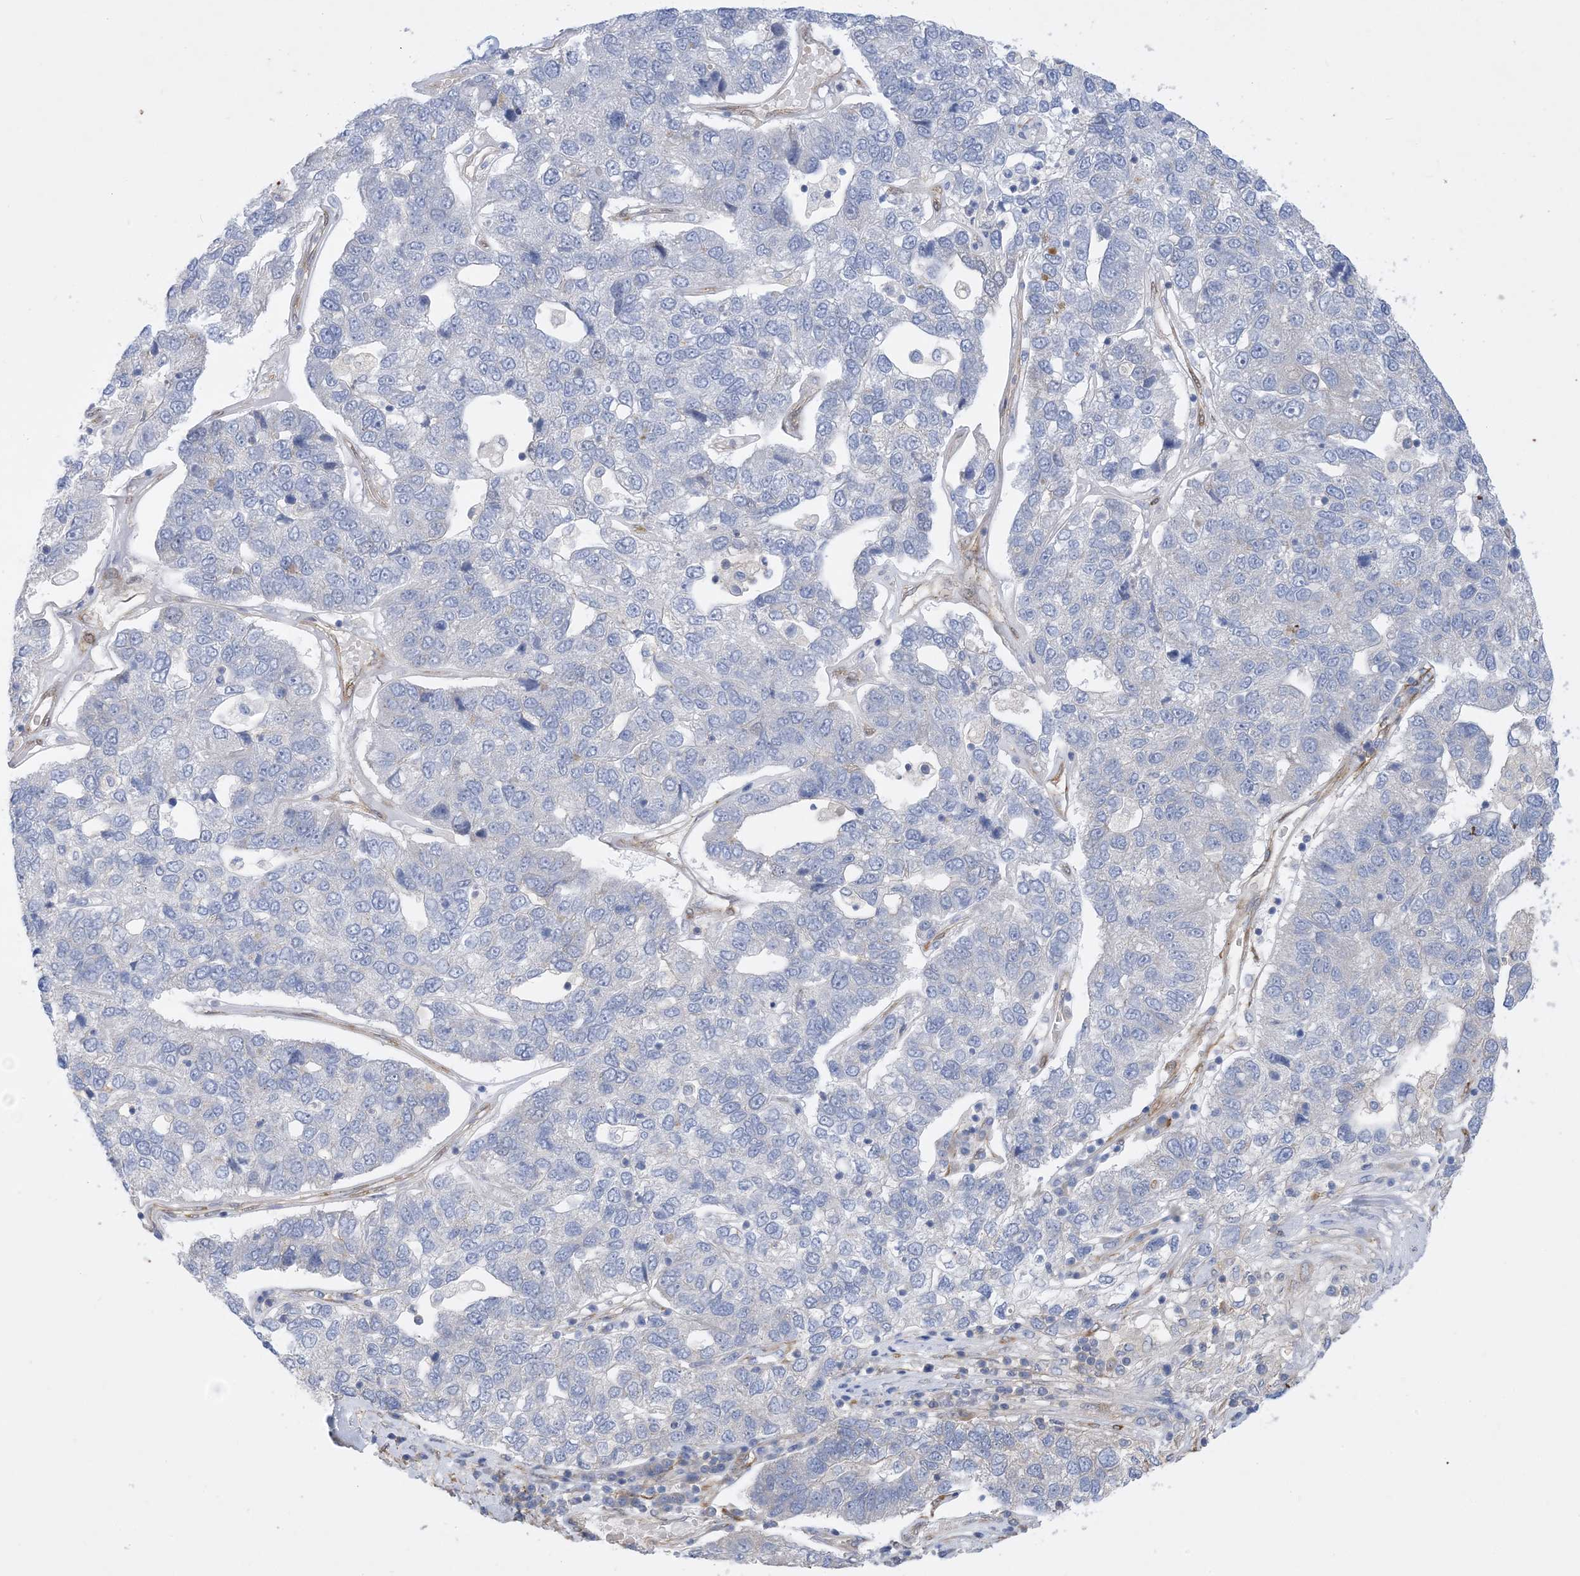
{"staining": {"intensity": "negative", "quantity": "none", "location": "none"}, "tissue": "pancreatic cancer", "cell_type": "Tumor cells", "image_type": "cancer", "snomed": [{"axis": "morphology", "description": "Adenocarcinoma, NOS"}, {"axis": "topography", "description": "Pancreas"}], "caption": "The IHC histopathology image has no significant staining in tumor cells of pancreatic cancer (adenocarcinoma) tissue.", "gene": "RBMS3", "patient": {"sex": "female", "age": 61}}